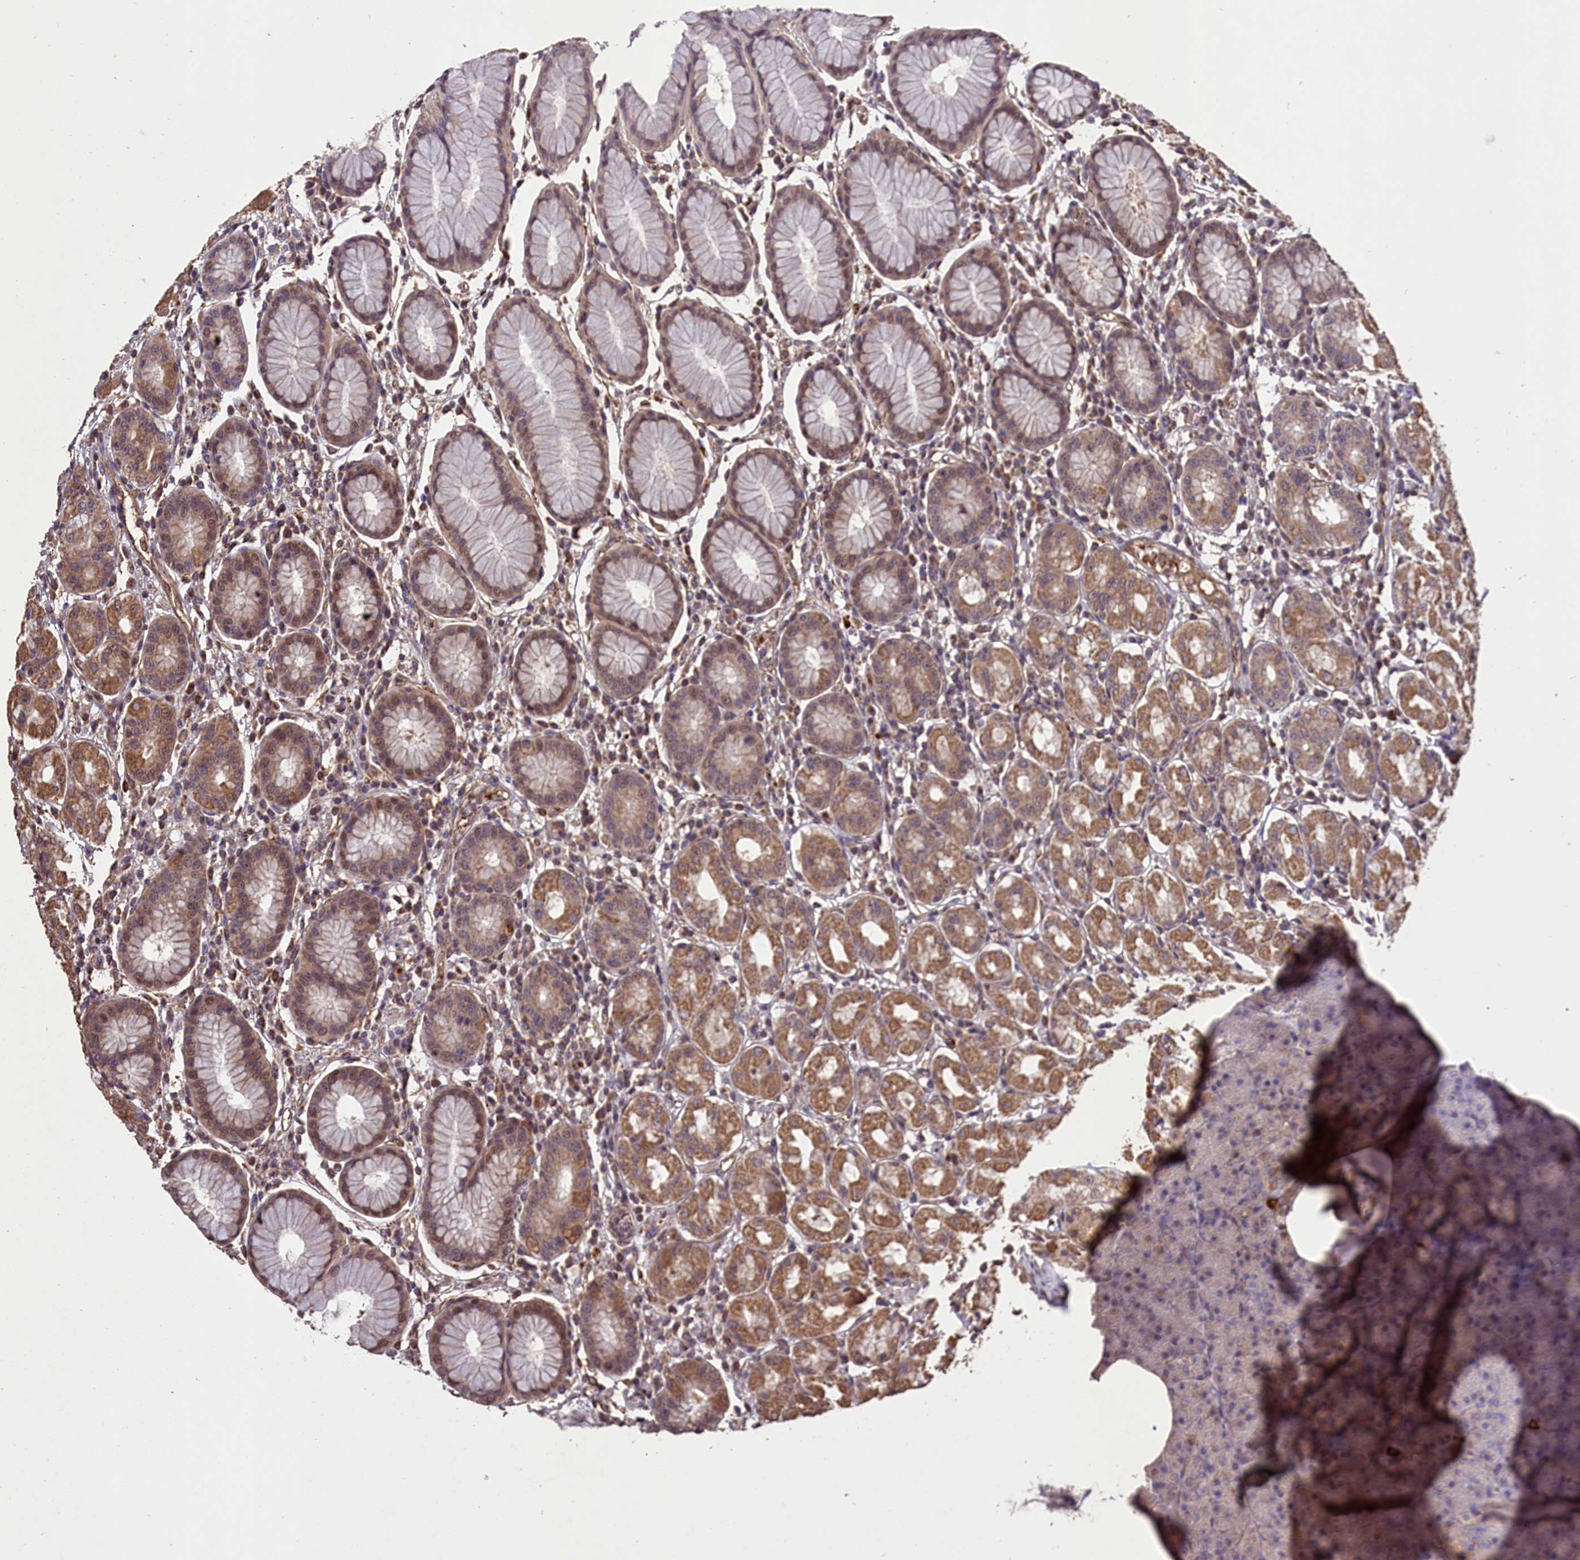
{"staining": {"intensity": "moderate", "quantity": ">75%", "location": "cytoplasmic/membranous,nuclear"}, "tissue": "stomach", "cell_type": "Glandular cells", "image_type": "normal", "snomed": [{"axis": "morphology", "description": "Normal tissue, NOS"}, {"axis": "topography", "description": "Stomach"}, {"axis": "topography", "description": "Stomach, lower"}], "caption": "Moderate cytoplasmic/membranous,nuclear staining for a protein is identified in about >75% of glandular cells of unremarkable stomach using immunohistochemistry (IHC).", "gene": "CLRN2", "patient": {"sex": "female", "age": 56}}